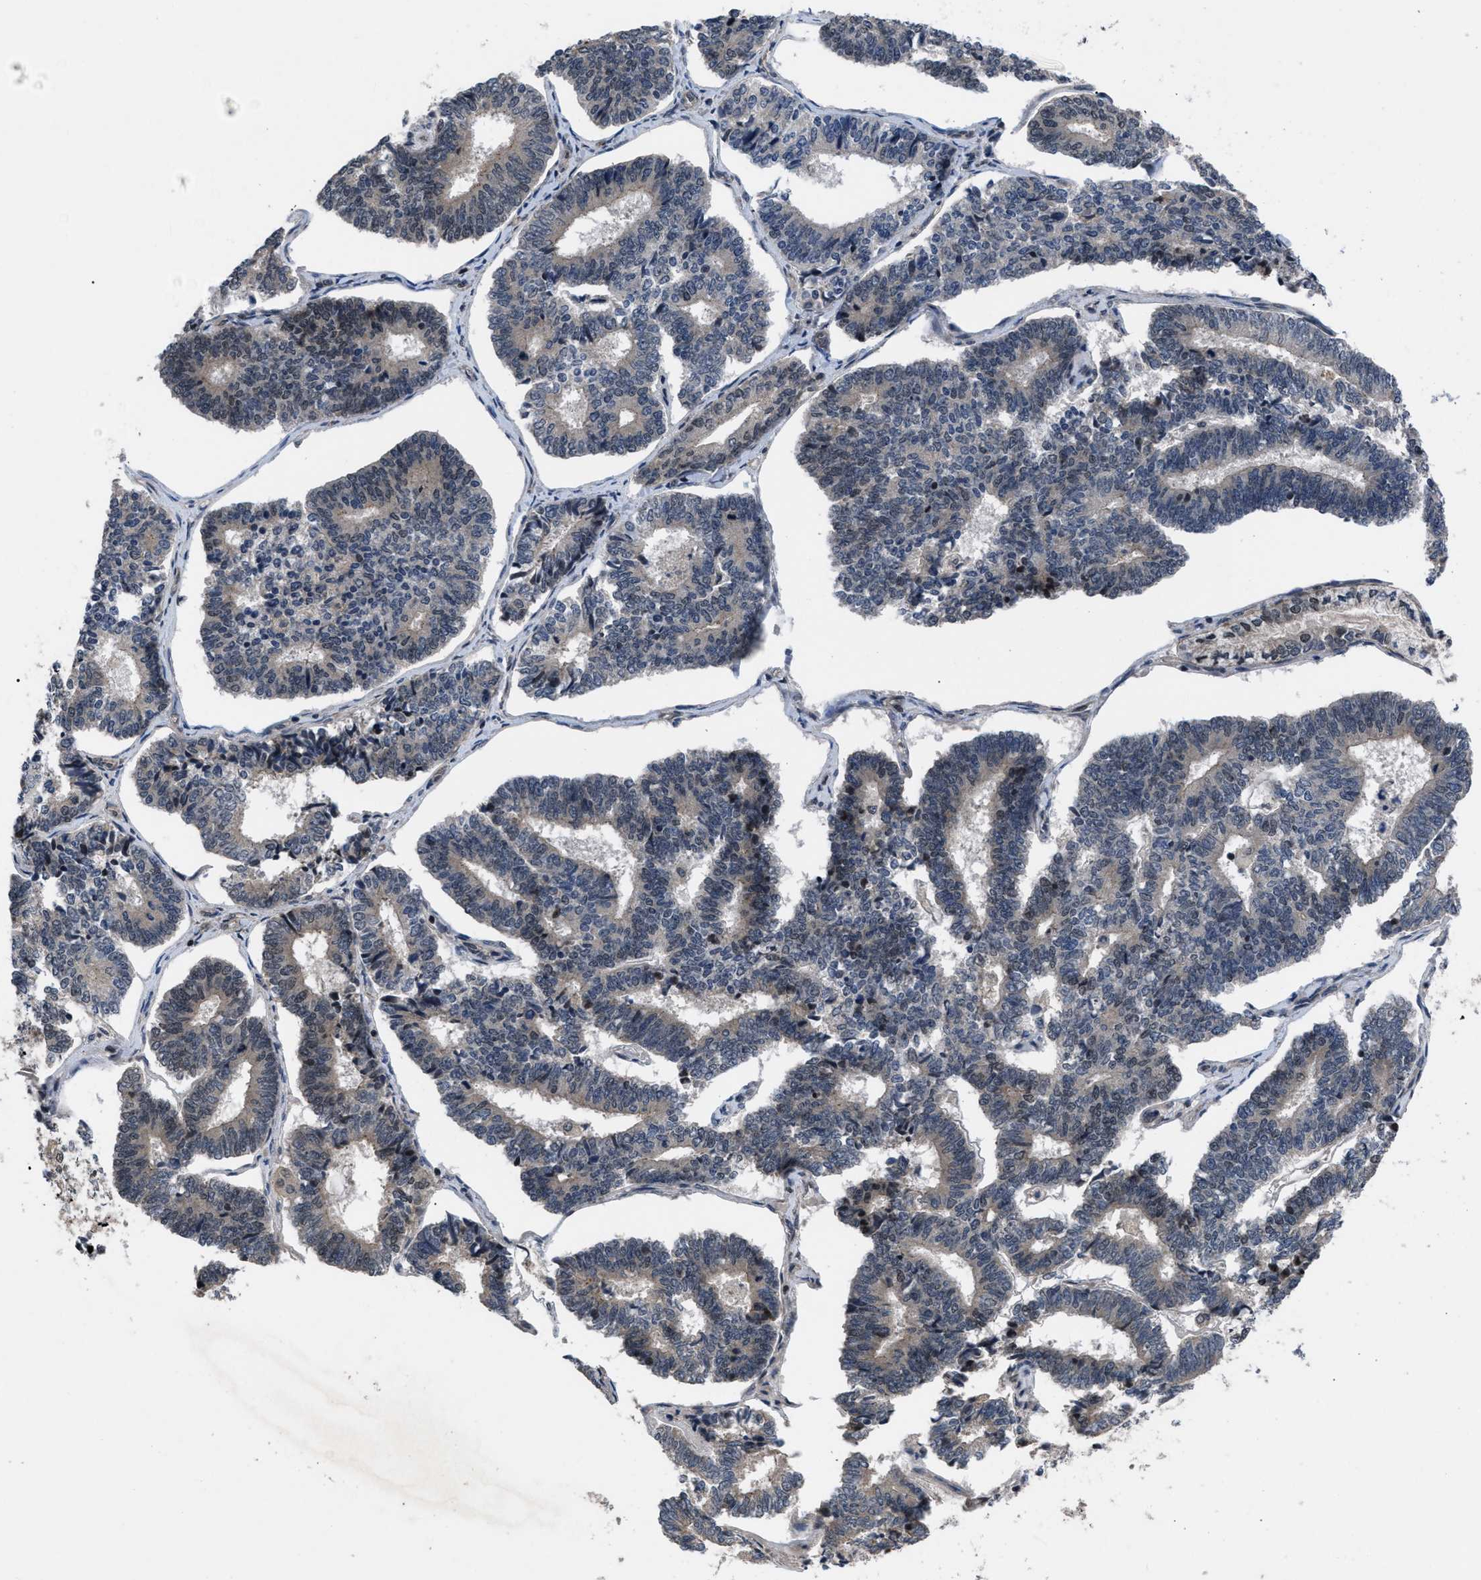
{"staining": {"intensity": "weak", "quantity": "<25%", "location": "cytoplasmic/membranous"}, "tissue": "endometrial cancer", "cell_type": "Tumor cells", "image_type": "cancer", "snomed": [{"axis": "morphology", "description": "Adenocarcinoma, NOS"}, {"axis": "topography", "description": "Endometrium"}], "caption": "Immunohistochemistry (IHC) micrograph of human adenocarcinoma (endometrial) stained for a protein (brown), which exhibits no expression in tumor cells.", "gene": "DNAJC14", "patient": {"sex": "female", "age": 70}}